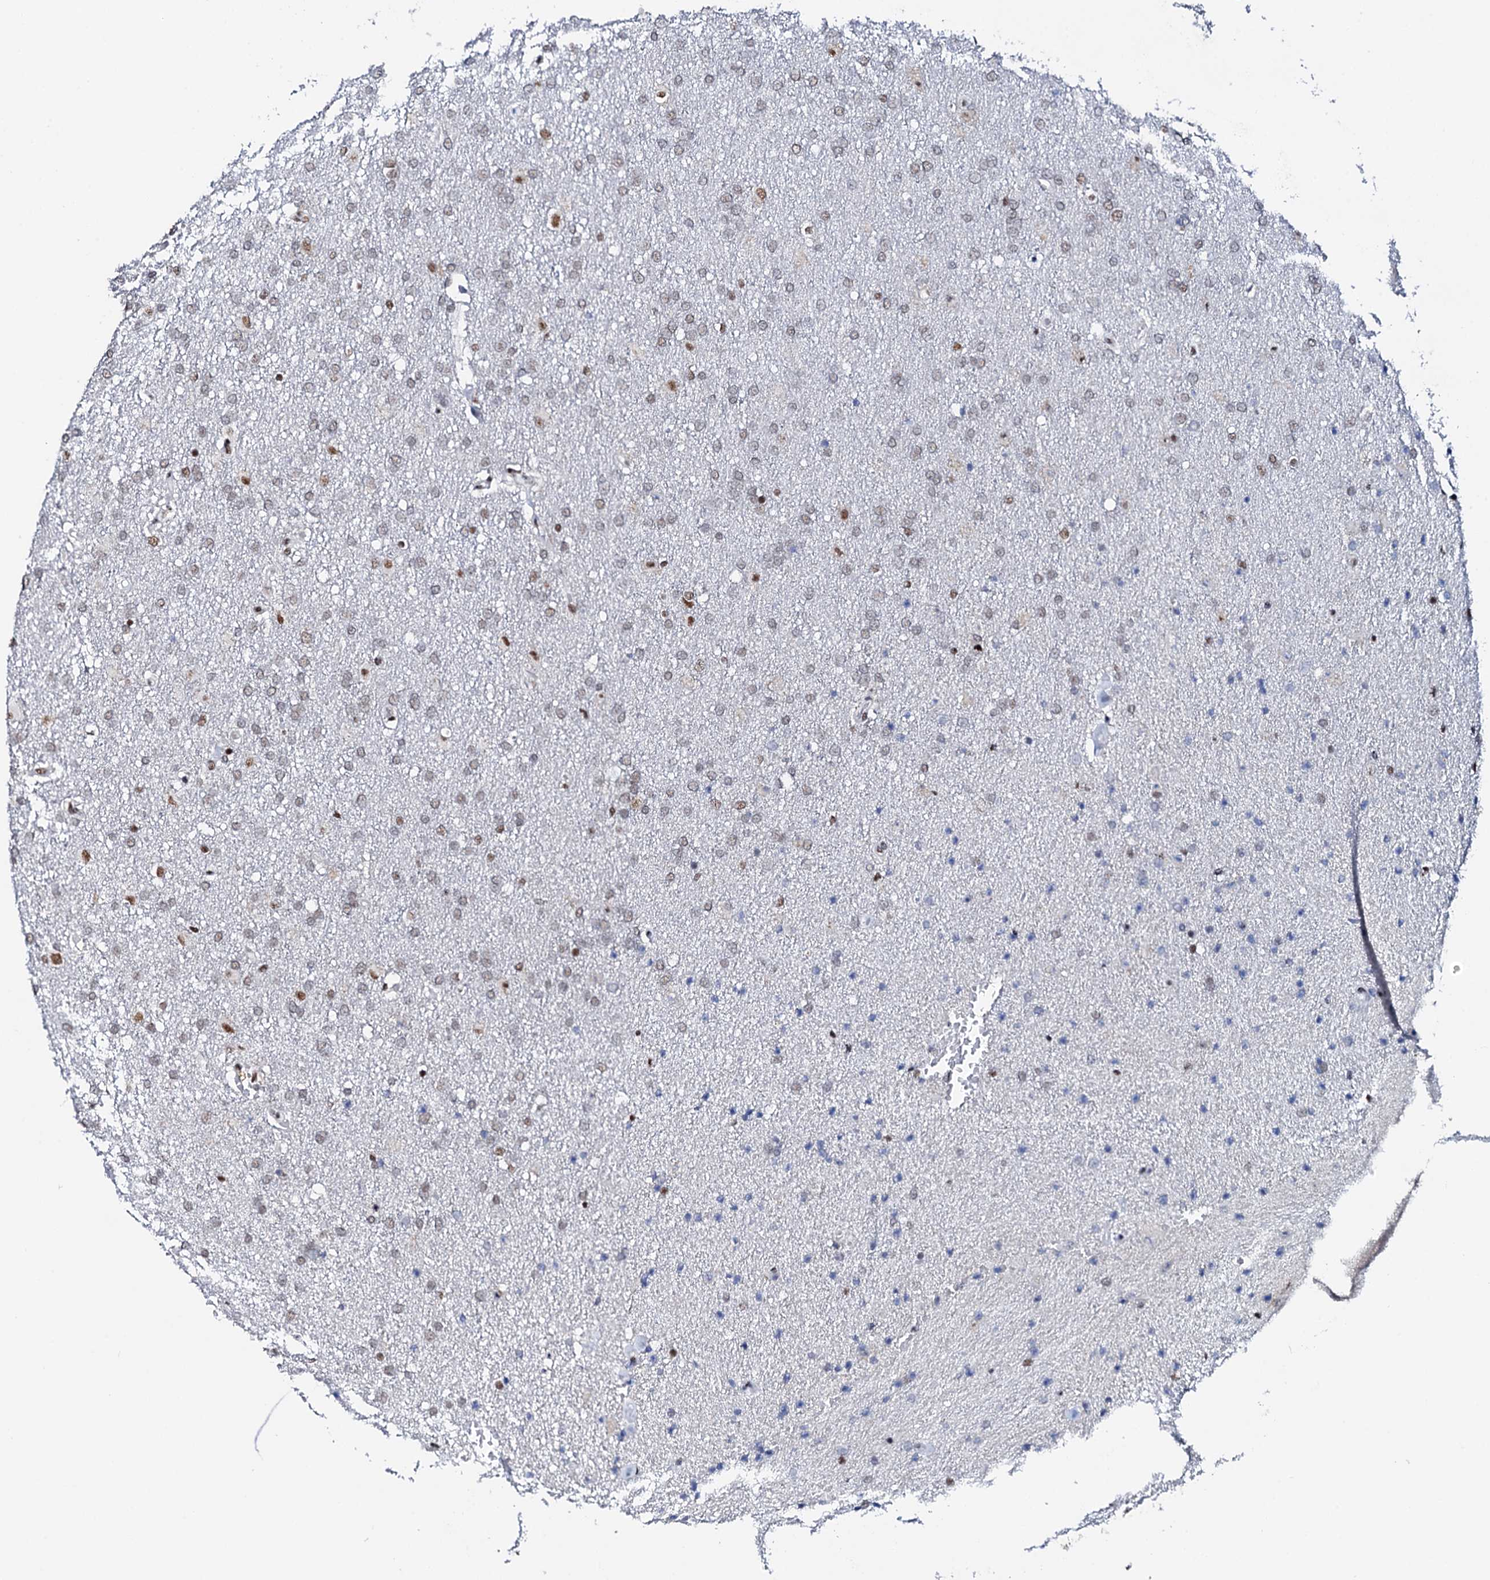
{"staining": {"intensity": "moderate", "quantity": "<25%", "location": "nuclear"}, "tissue": "glioma", "cell_type": "Tumor cells", "image_type": "cancer", "snomed": [{"axis": "morphology", "description": "Glioma, malignant, High grade"}, {"axis": "topography", "description": "Brain"}], "caption": "IHC image of neoplastic tissue: glioma stained using immunohistochemistry reveals low levels of moderate protein expression localized specifically in the nuclear of tumor cells, appearing as a nuclear brown color.", "gene": "NKAPD1", "patient": {"sex": "male", "age": 72}}